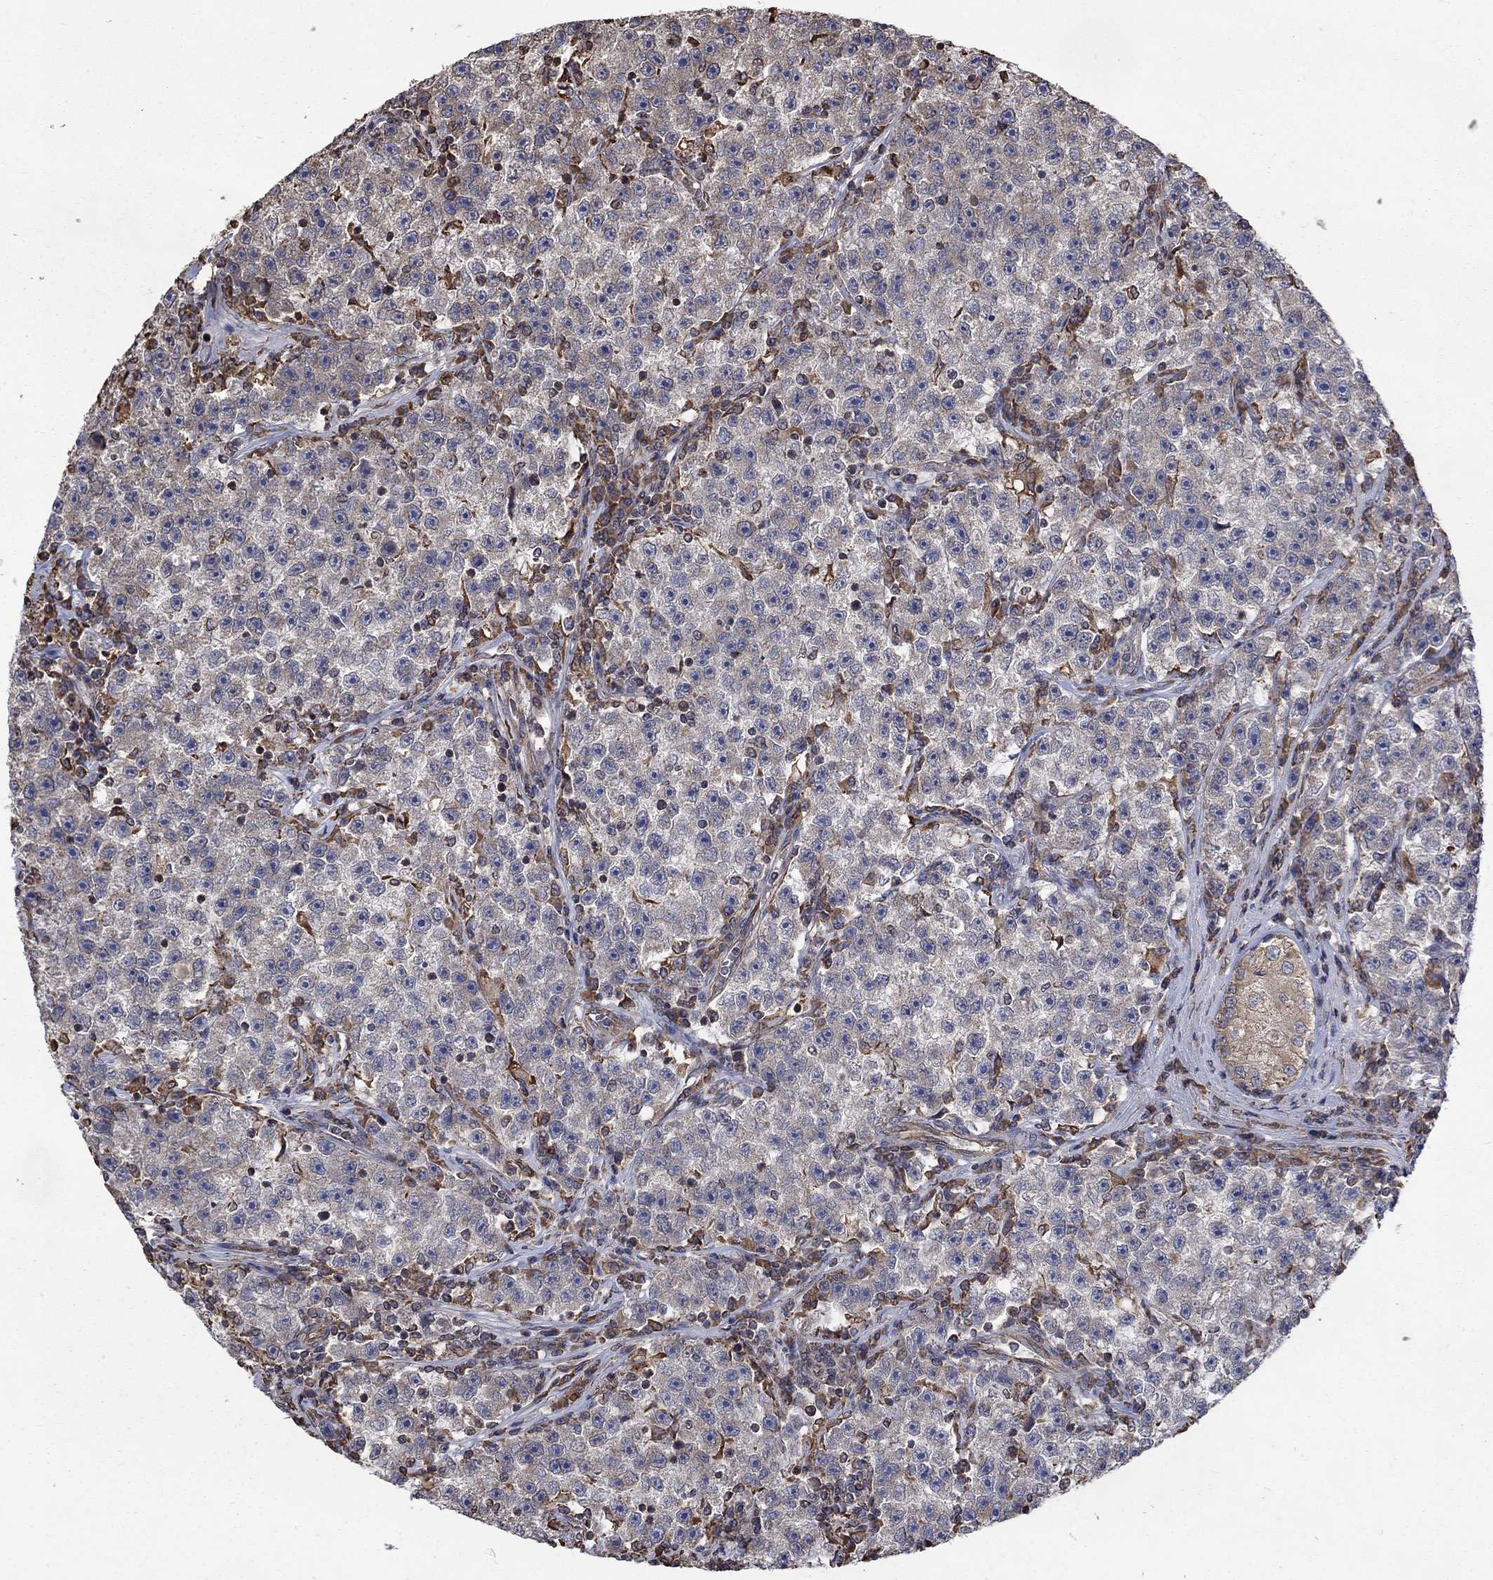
{"staining": {"intensity": "negative", "quantity": "none", "location": "none"}, "tissue": "testis cancer", "cell_type": "Tumor cells", "image_type": "cancer", "snomed": [{"axis": "morphology", "description": "Seminoma, NOS"}, {"axis": "topography", "description": "Testis"}], "caption": "Micrograph shows no protein positivity in tumor cells of seminoma (testis) tissue. Brightfield microscopy of IHC stained with DAB (brown) and hematoxylin (blue), captured at high magnification.", "gene": "ESRRA", "patient": {"sex": "male", "age": 22}}